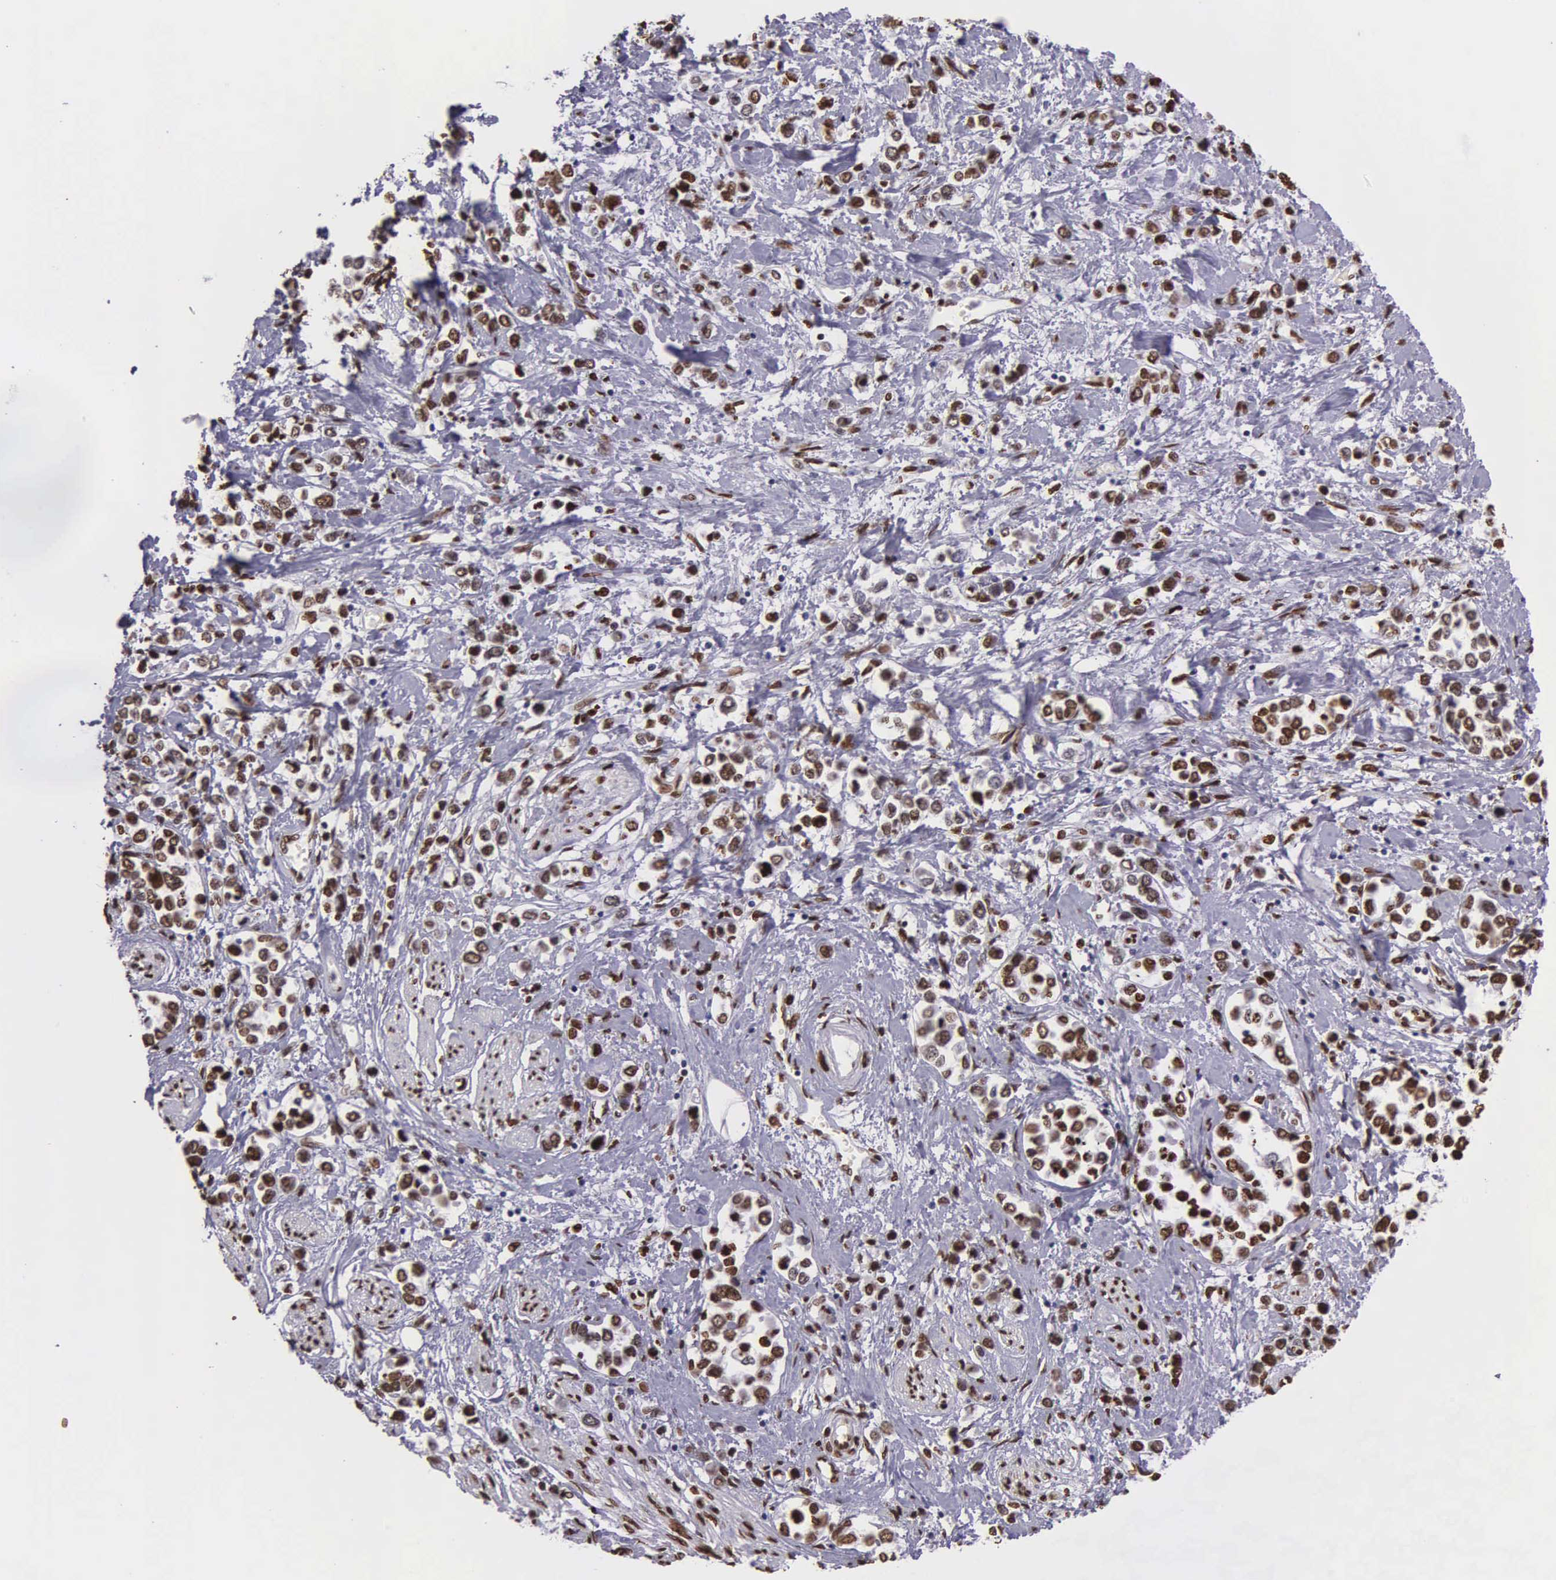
{"staining": {"intensity": "strong", "quantity": "25%-75%", "location": "nuclear"}, "tissue": "stomach cancer", "cell_type": "Tumor cells", "image_type": "cancer", "snomed": [{"axis": "morphology", "description": "Adenocarcinoma, NOS"}, {"axis": "topography", "description": "Stomach, upper"}], "caption": "Approximately 25%-75% of tumor cells in human stomach adenocarcinoma reveal strong nuclear protein staining as visualized by brown immunohistochemical staining.", "gene": "H1-0", "patient": {"sex": "male", "age": 76}}